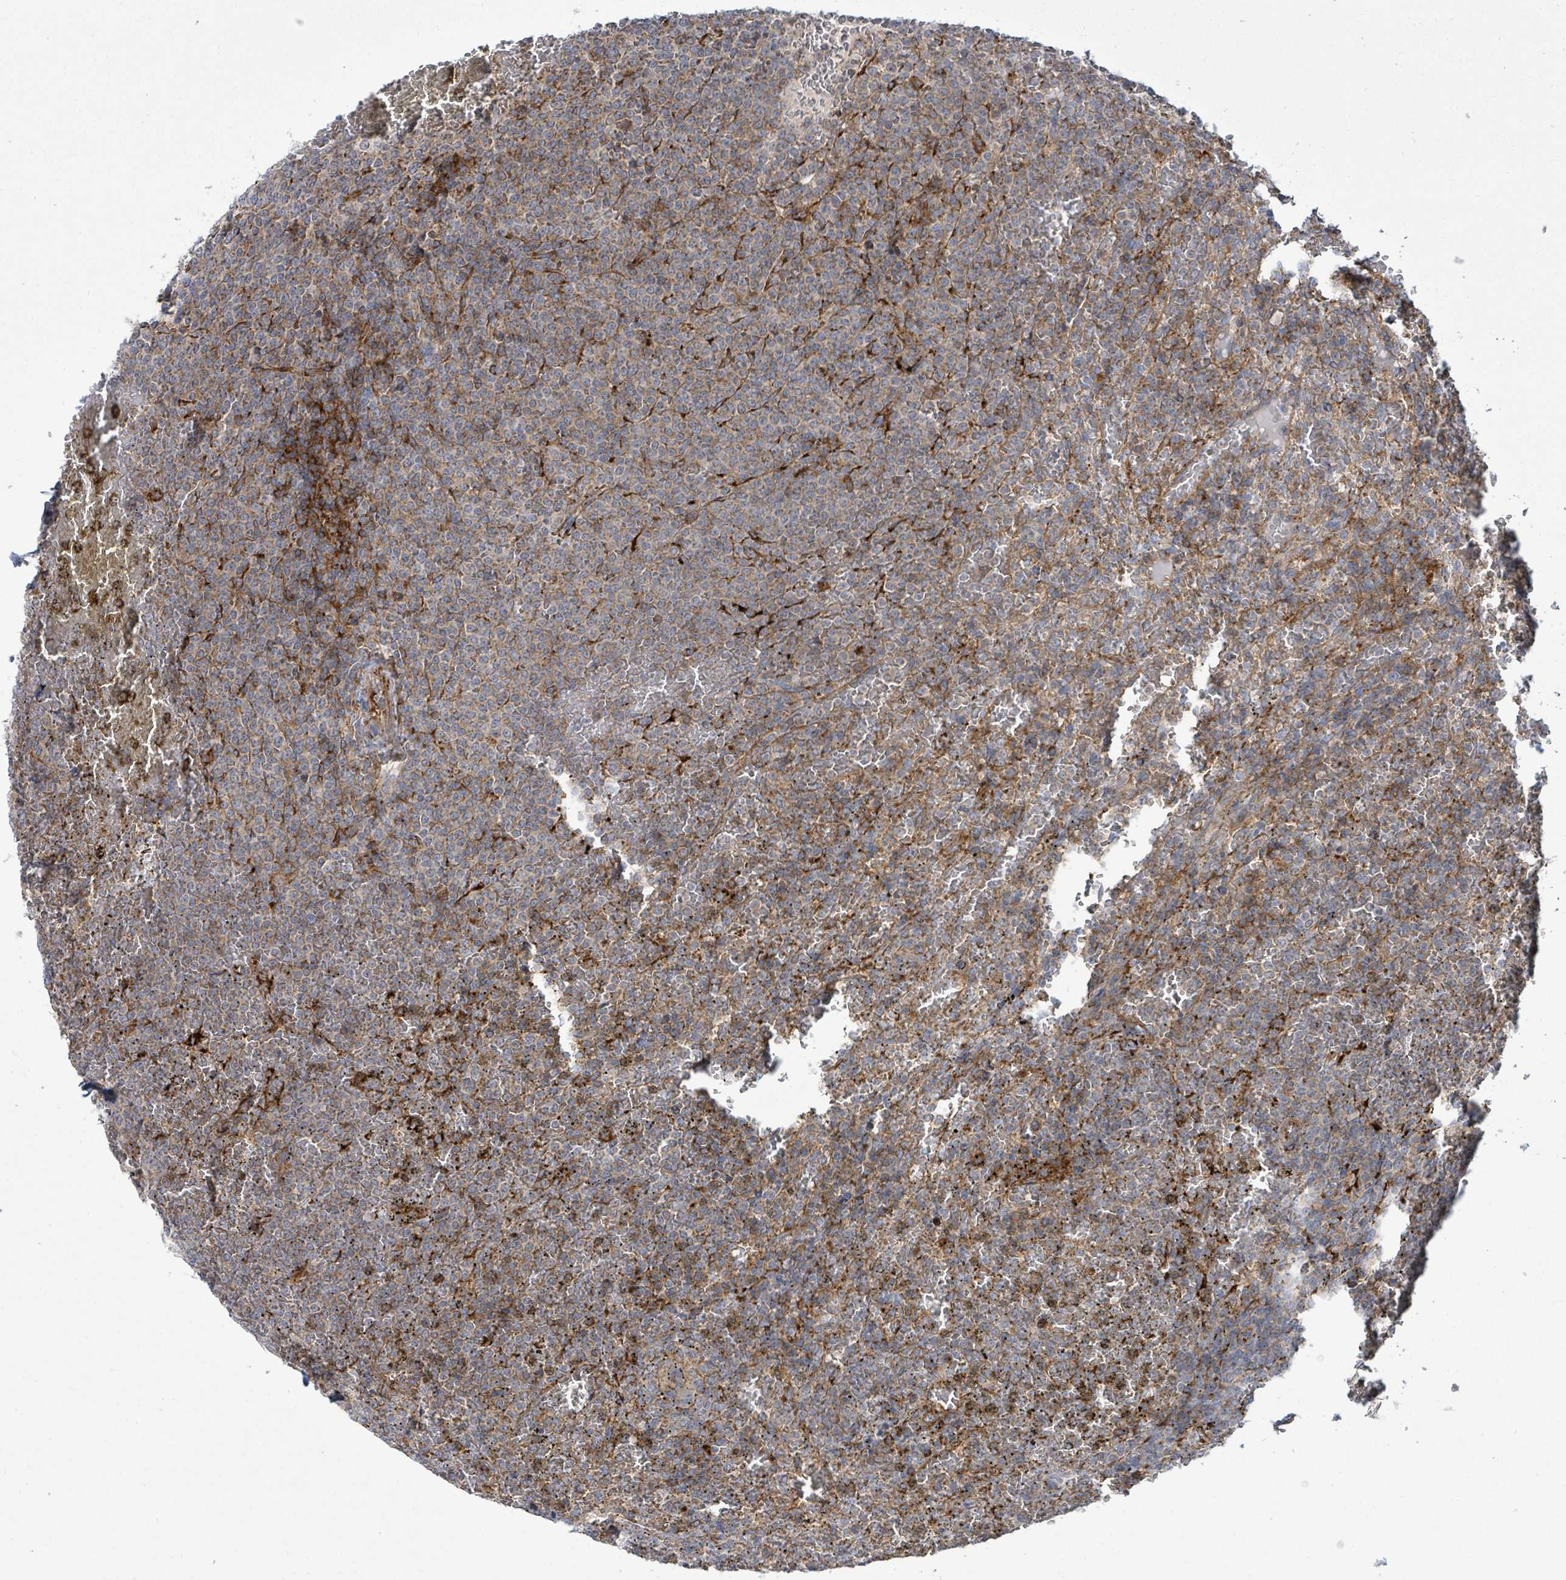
{"staining": {"intensity": "moderate", "quantity": ">75%", "location": "cytoplasmic/membranous"}, "tissue": "lymphoma", "cell_type": "Tumor cells", "image_type": "cancer", "snomed": [{"axis": "morphology", "description": "Malignant lymphoma, non-Hodgkin's type, Low grade"}, {"axis": "topography", "description": "Spleen"}], "caption": "The micrograph reveals a brown stain indicating the presence of a protein in the cytoplasmic/membranous of tumor cells in lymphoma.", "gene": "EGFL7", "patient": {"sex": "male", "age": 60}}